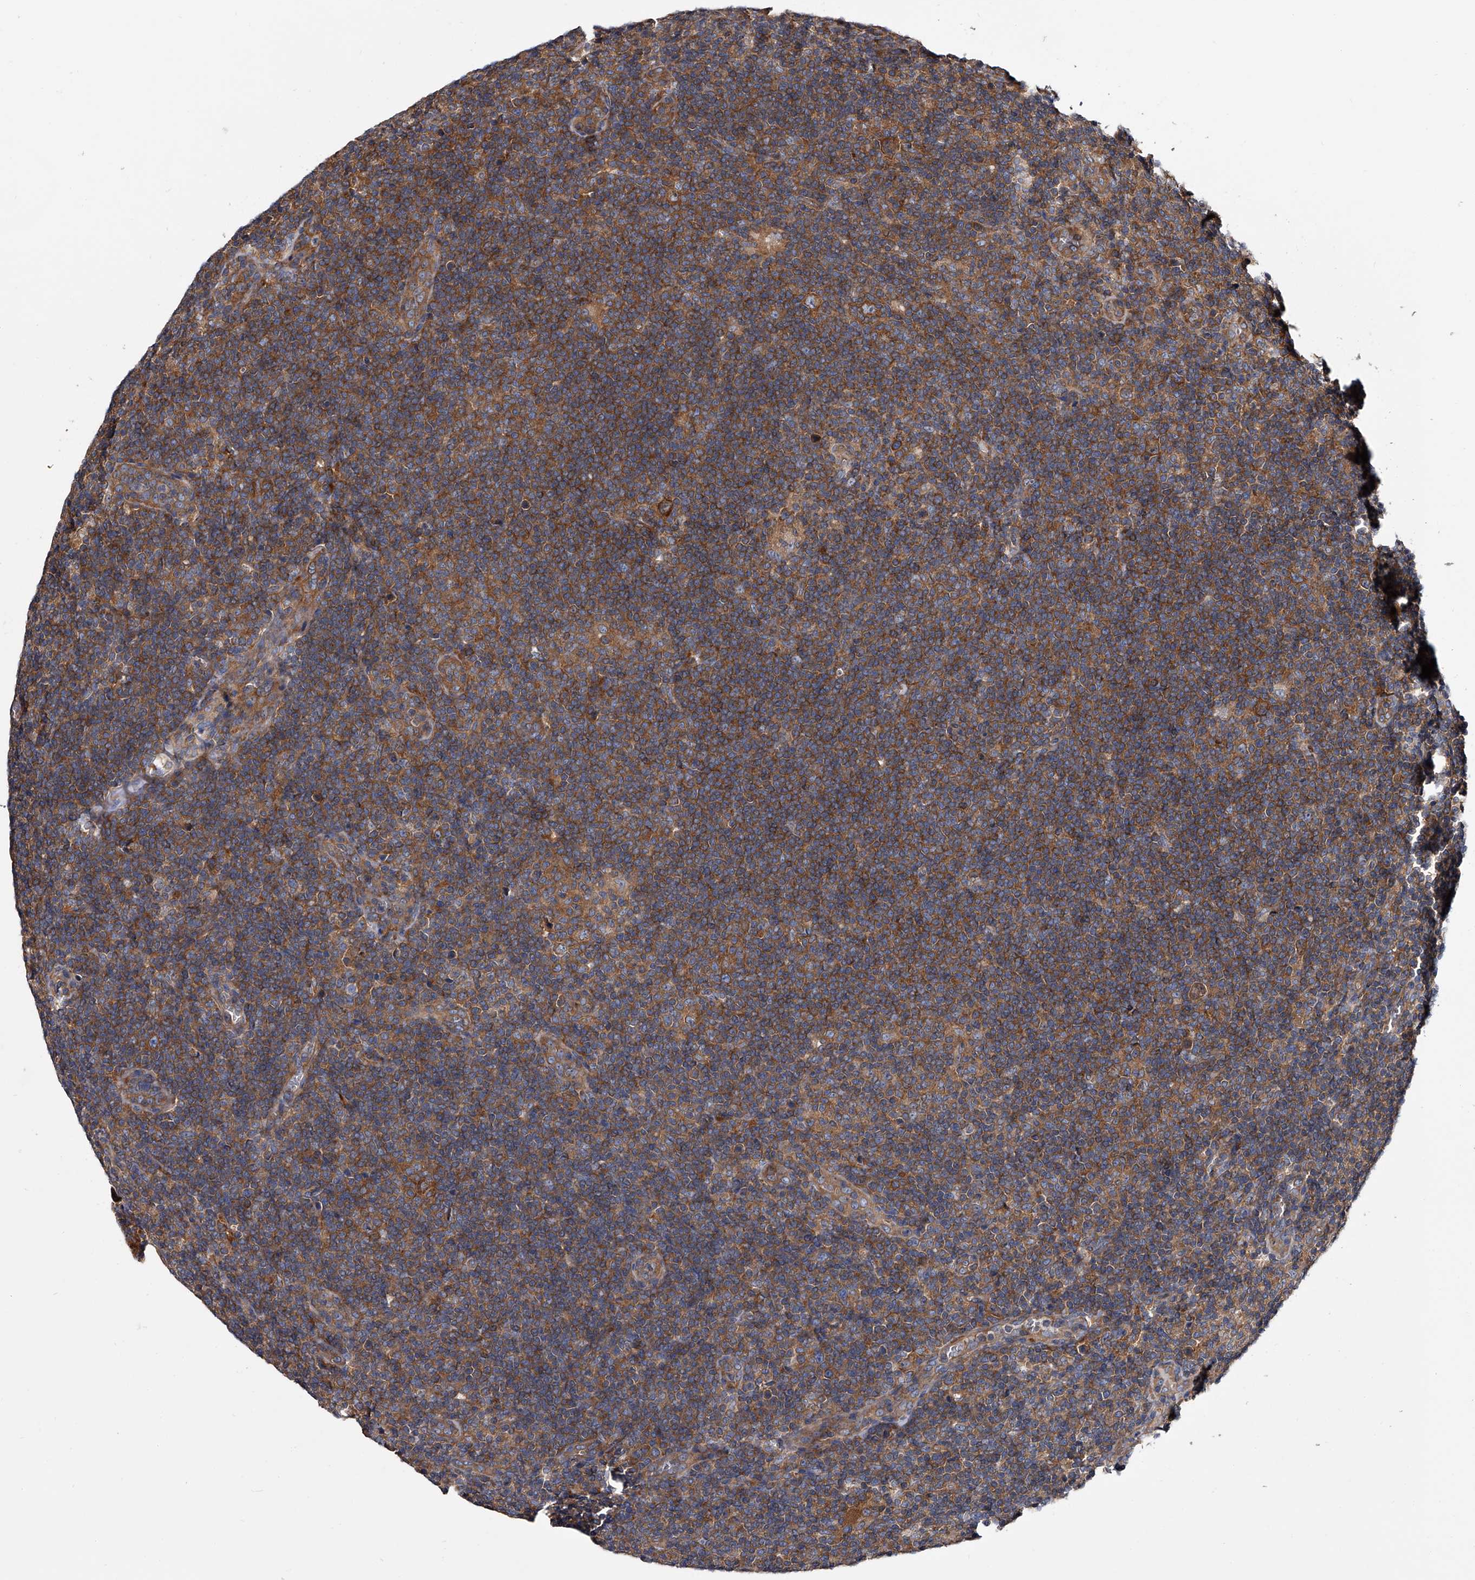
{"staining": {"intensity": "strong", "quantity": ">75%", "location": "cytoplasmic/membranous"}, "tissue": "lymphoma", "cell_type": "Tumor cells", "image_type": "cancer", "snomed": [{"axis": "morphology", "description": "Hodgkin's disease, NOS"}, {"axis": "topography", "description": "Lymph node"}], "caption": "A photomicrograph showing strong cytoplasmic/membranous expression in approximately >75% of tumor cells in lymphoma, as visualized by brown immunohistochemical staining.", "gene": "GAPVD1", "patient": {"sex": "female", "age": 57}}